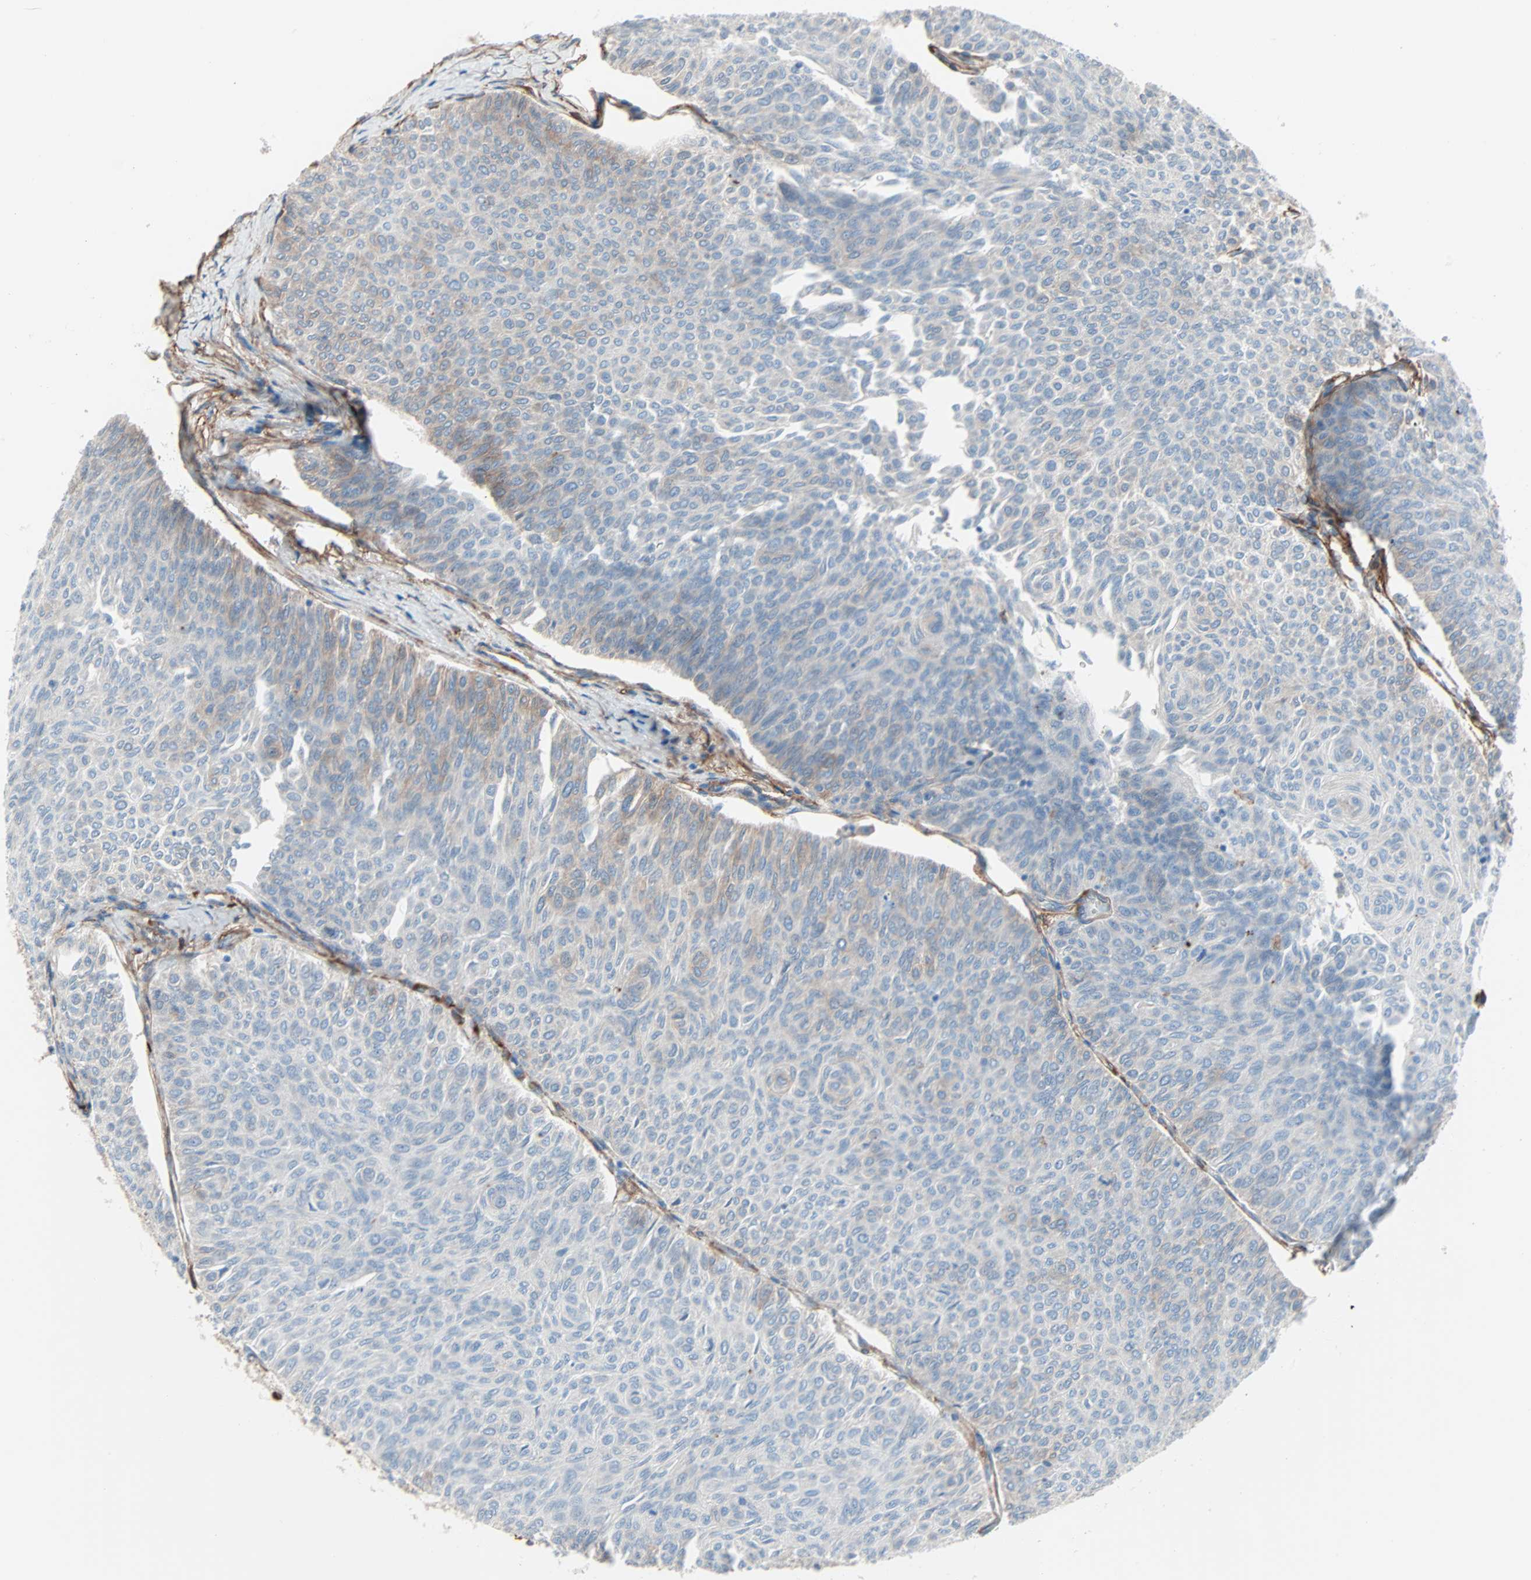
{"staining": {"intensity": "moderate", "quantity": "<25%", "location": "cytoplasmic/membranous"}, "tissue": "urothelial cancer", "cell_type": "Tumor cells", "image_type": "cancer", "snomed": [{"axis": "morphology", "description": "Urothelial carcinoma, Low grade"}, {"axis": "topography", "description": "Urinary bladder"}], "caption": "This is a micrograph of IHC staining of urothelial cancer, which shows moderate expression in the cytoplasmic/membranous of tumor cells.", "gene": "EPB41L2", "patient": {"sex": "male", "age": 78}}